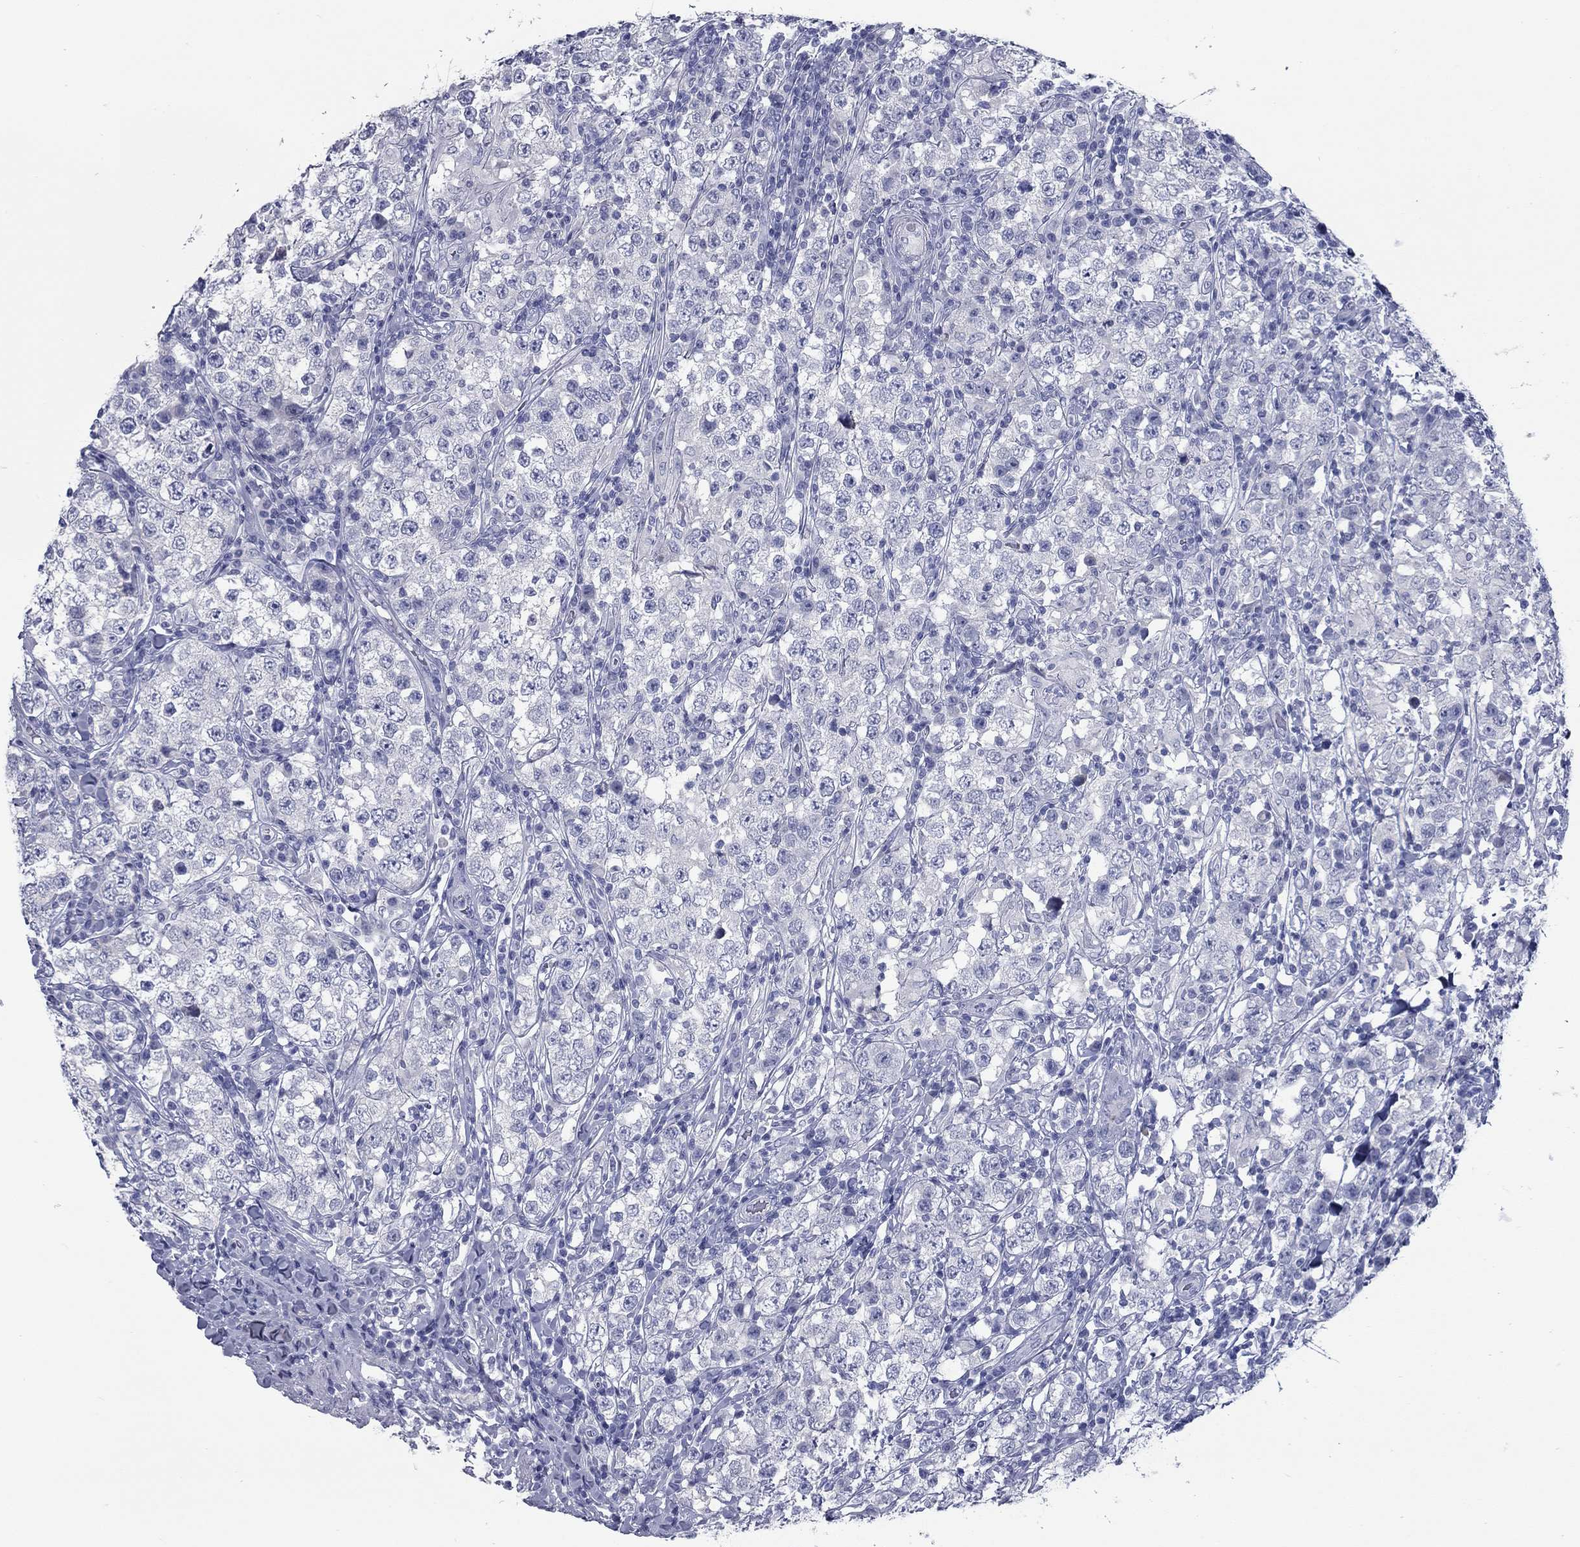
{"staining": {"intensity": "negative", "quantity": "none", "location": "none"}, "tissue": "testis cancer", "cell_type": "Tumor cells", "image_type": "cancer", "snomed": [{"axis": "morphology", "description": "Seminoma, NOS"}, {"axis": "morphology", "description": "Carcinoma, Embryonal, NOS"}, {"axis": "topography", "description": "Testis"}], "caption": "Tumor cells show no significant positivity in testis embryonal carcinoma.", "gene": "KIRREL2", "patient": {"sex": "male", "age": 41}}